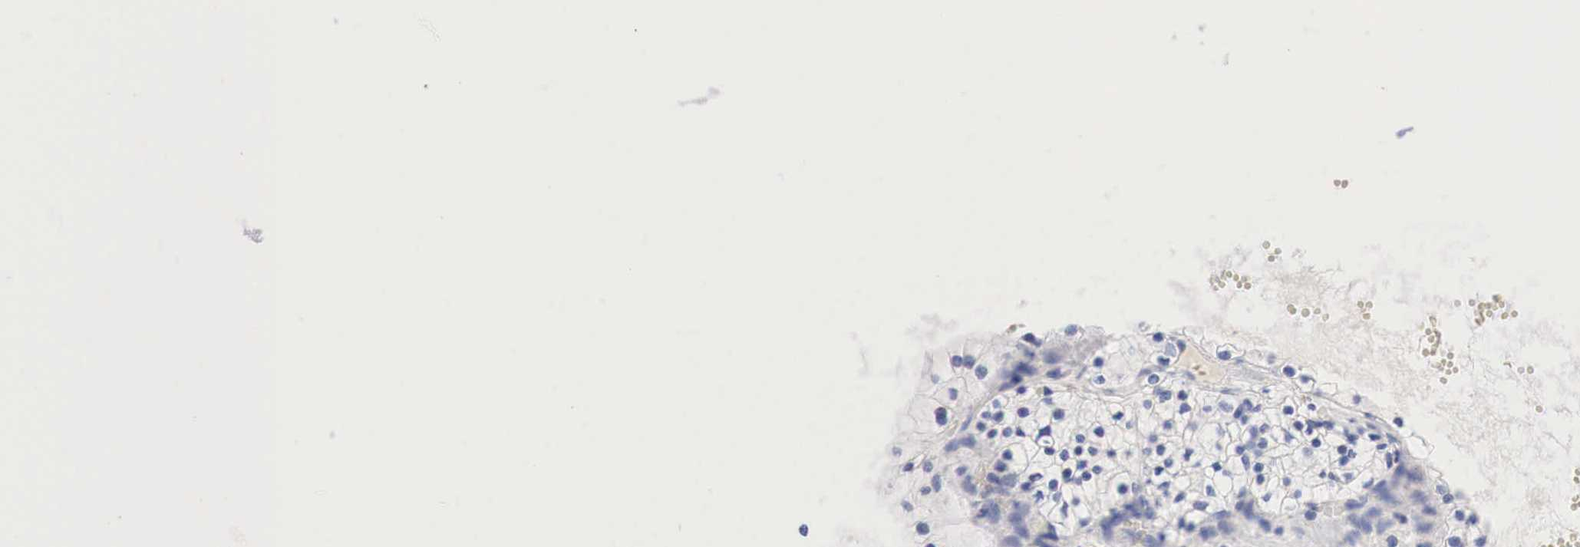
{"staining": {"intensity": "negative", "quantity": "none", "location": "none"}, "tissue": "renal cancer", "cell_type": "Tumor cells", "image_type": "cancer", "snomed": [{"axis": "morphology", "description": "Adenocarcinoma, NOS"}, {"axis": "topography", "description": "Kidney"}], "caption": "A high-resolution histopathology image shows immunohistochemistry staining of renal cancer, which reveals no significant positivity in tumor cells. The staining was performed using DAB (3,3'-diaminobenzidine) to visualize the protein expression in brown, while the nuclei were stained in blue with hematoxylin (Magnification: 20x).", "gene": "NKX2-1", "patient": {"sex": "male", "age": 61}}